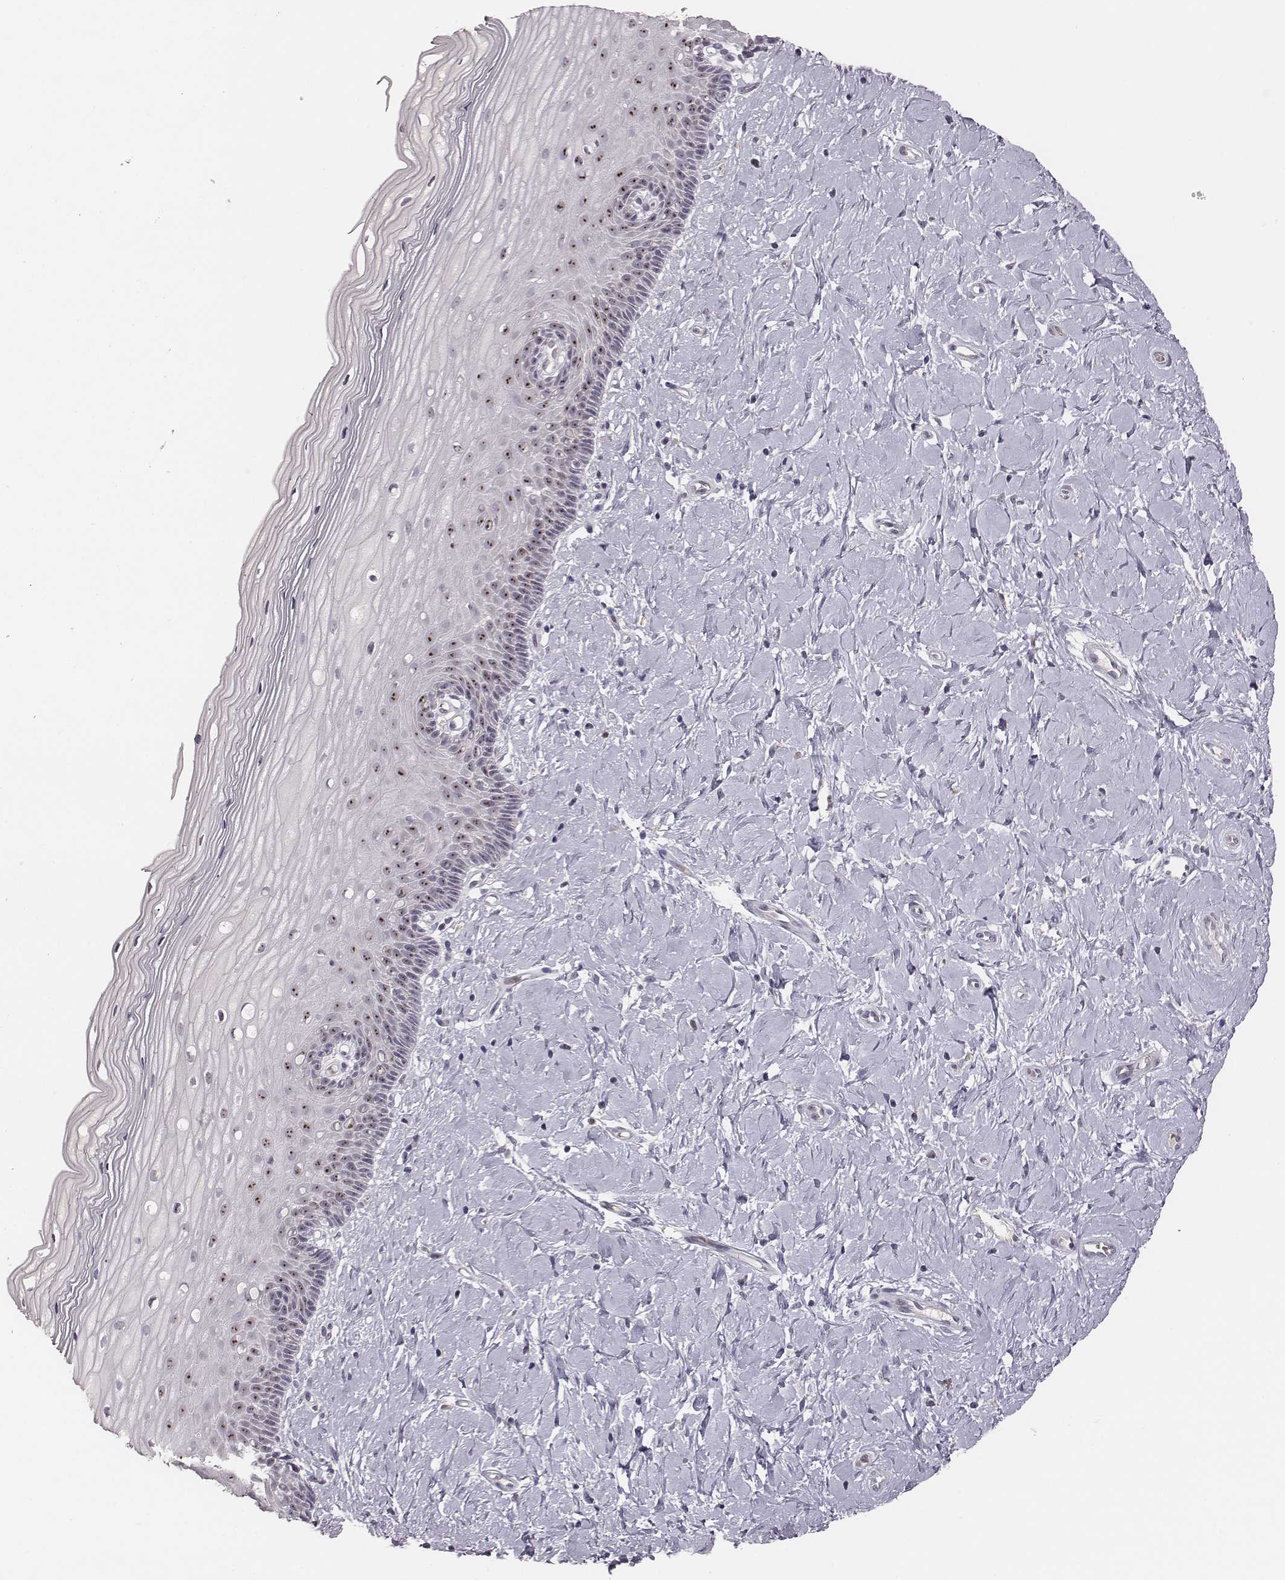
{"staining": {"intensity": "negative", "quantity": "none", "location": "none"}, "tissue": "cervix", "cell_type": "Glandular cells", "image_type": "normal", "snomed": [{"axis": "morphology", "description": "Normal tissue, NOS"}, {"axis": "topography", "description": "Cervix"}], "caption": "Glandular cells are negative for protein expression in normal human cervix. (DAB (3,3'-diaminobenzidine) immunohistochemistry, high magnification).", "gene": "NIFK", "patient": {"sex": "female", "age": 37}}